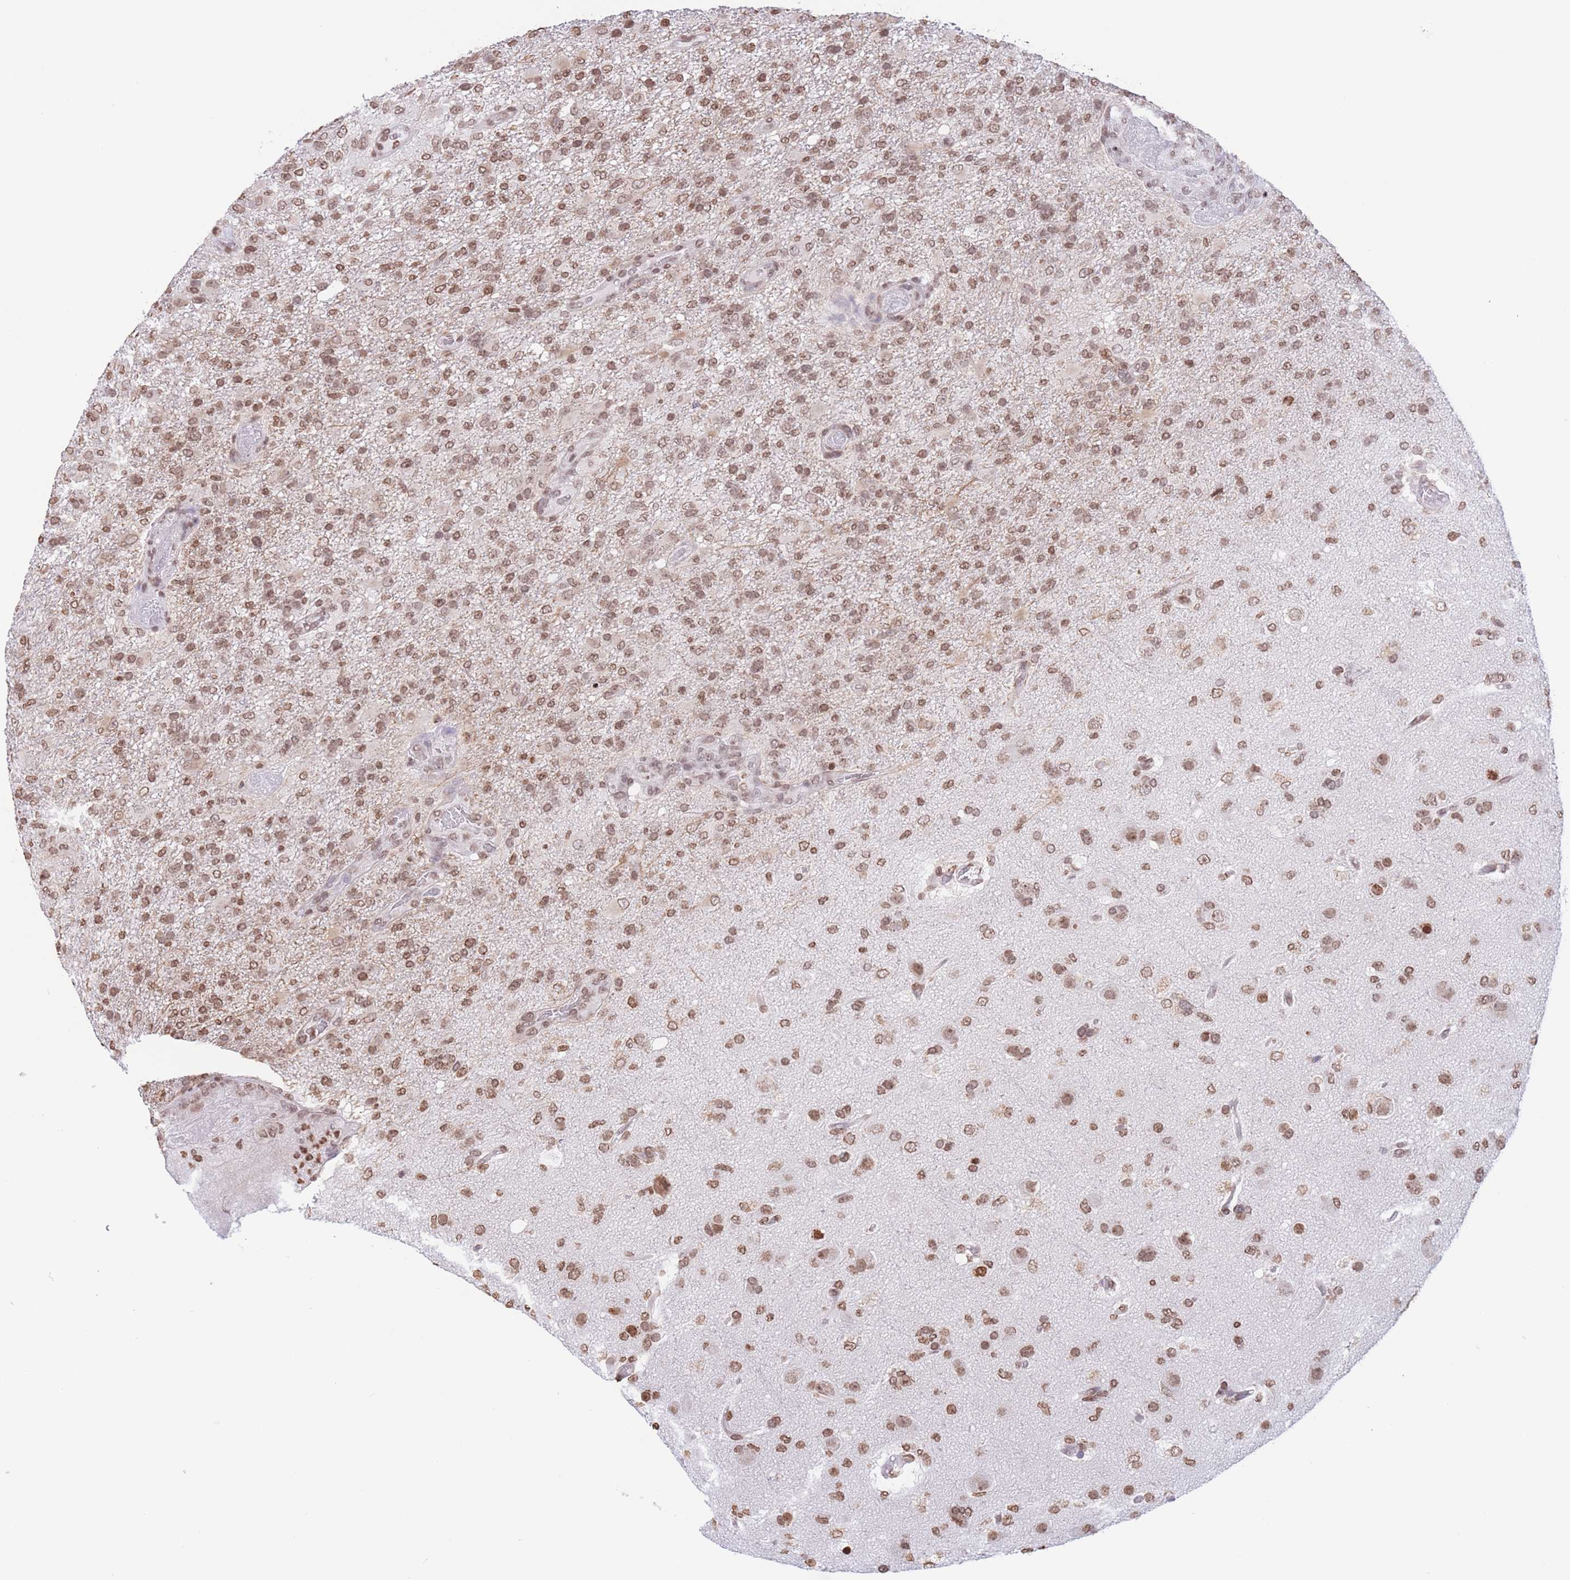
{"staining": {"intensity": "moderate", "quantity": ">75%", "location": "nuclear"}, "tissue": "glioma", "cell_type": "Tumor cells", "image_type": "cancer", "snomed": [{"axis": "morphology", "description": "Glioma, malignant, High grade"}, {"axis": "topography", "description": "Brain"}], "caption": "A micrograph of glioma stained for a protein shows moderate nuclear brown staining in tumor cells.", "gene": "H2BC11", "patient": {"sex": "female", "age": 74}}